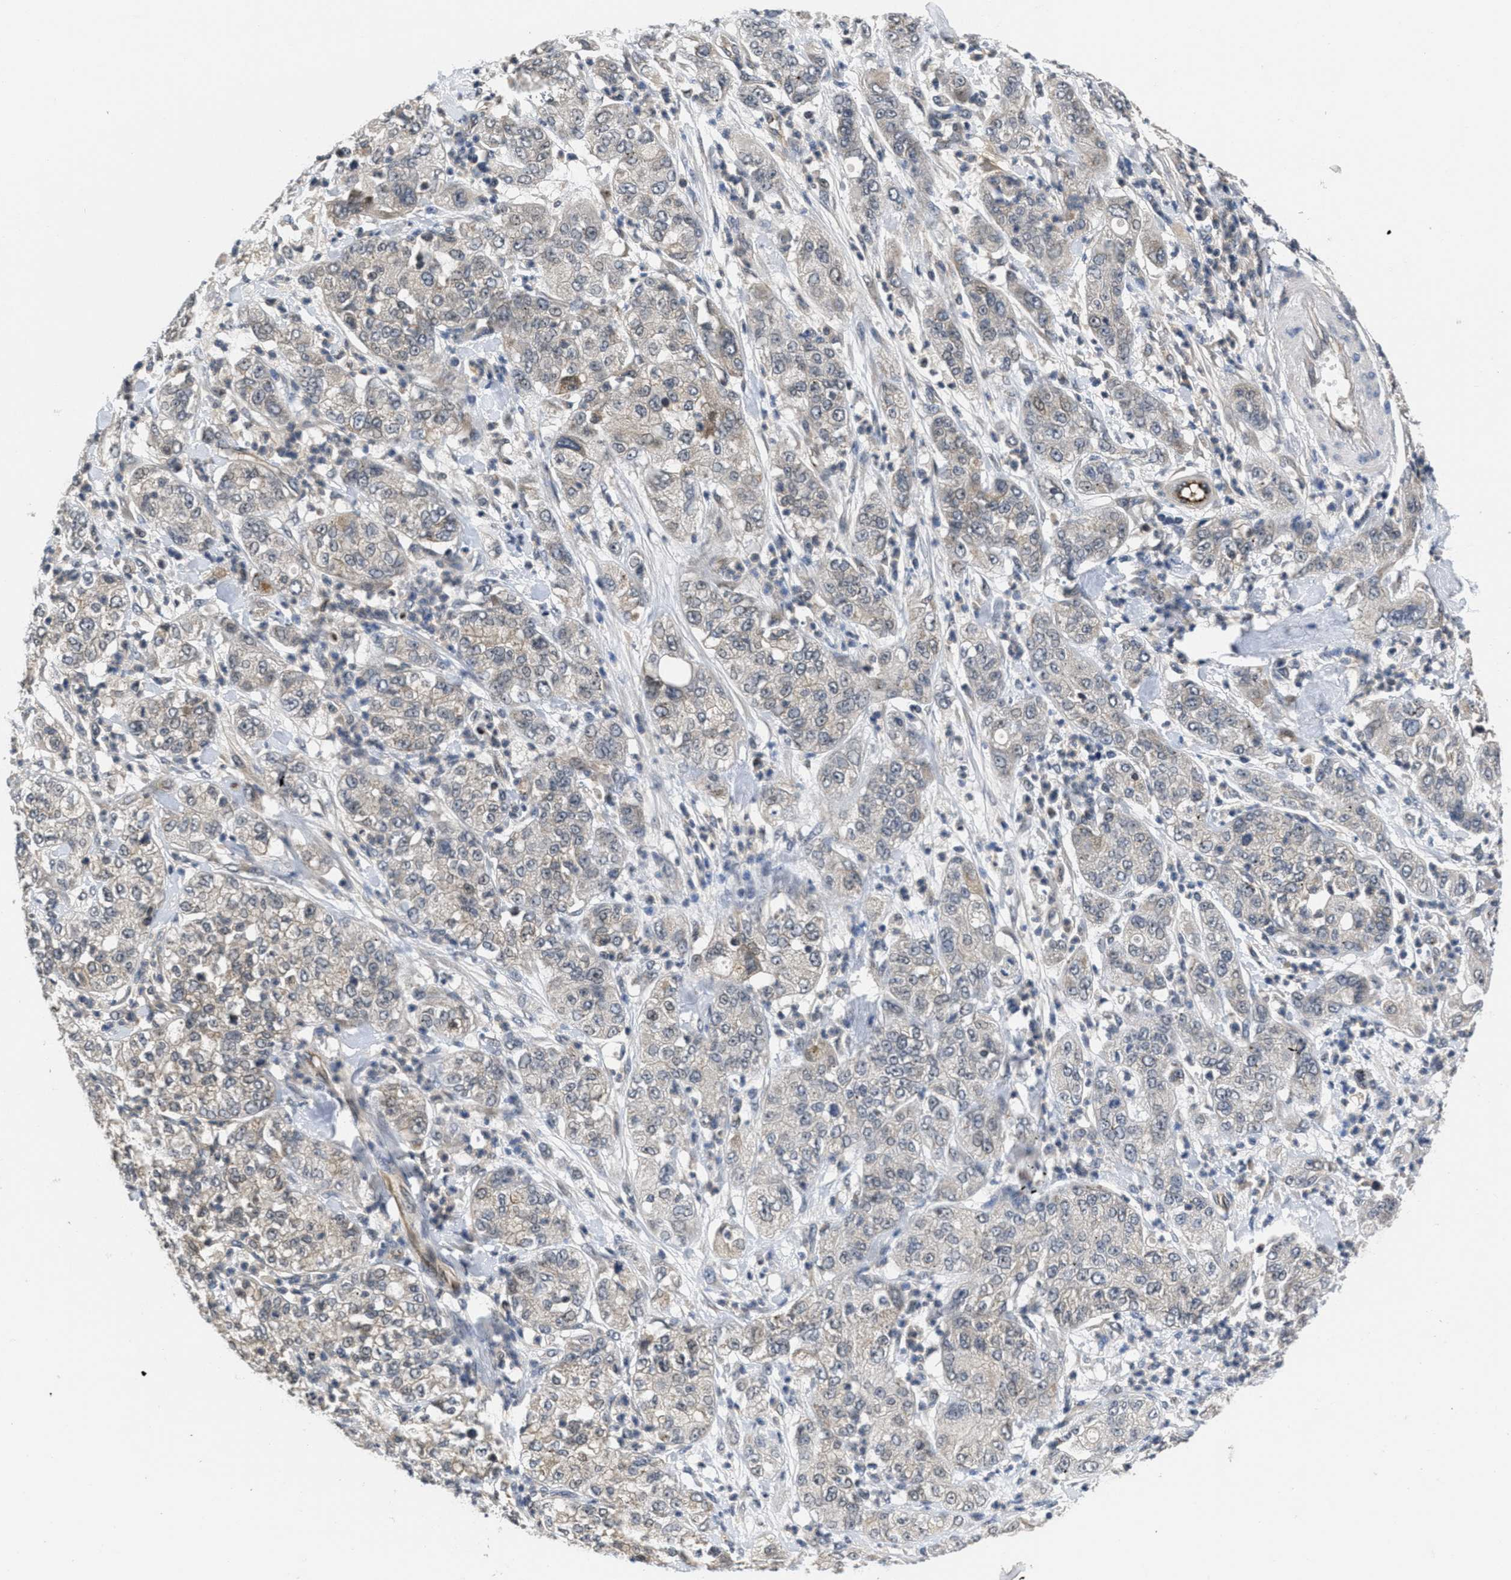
{"staining": {"intensity": "weak", "quantity": "<25%", "location": "cytoplasmic/membranous"}, "tissue": "pancreatic cancer", "cell_type": "Tumor cells", "image_type": "cancer", "snomed": [{"axis": "morphology", "description": "Adenocarcinoma, NOS"}, {"axis": "topography", "description": "Pancreas"}], "caption": "Immunohistochemistry of human pancreatic cancer (adenocarcinoma) exhibits no expression in tumor cells.", "gene": "ANGPT1", "patient": {"sex": "female", "age": 78}}